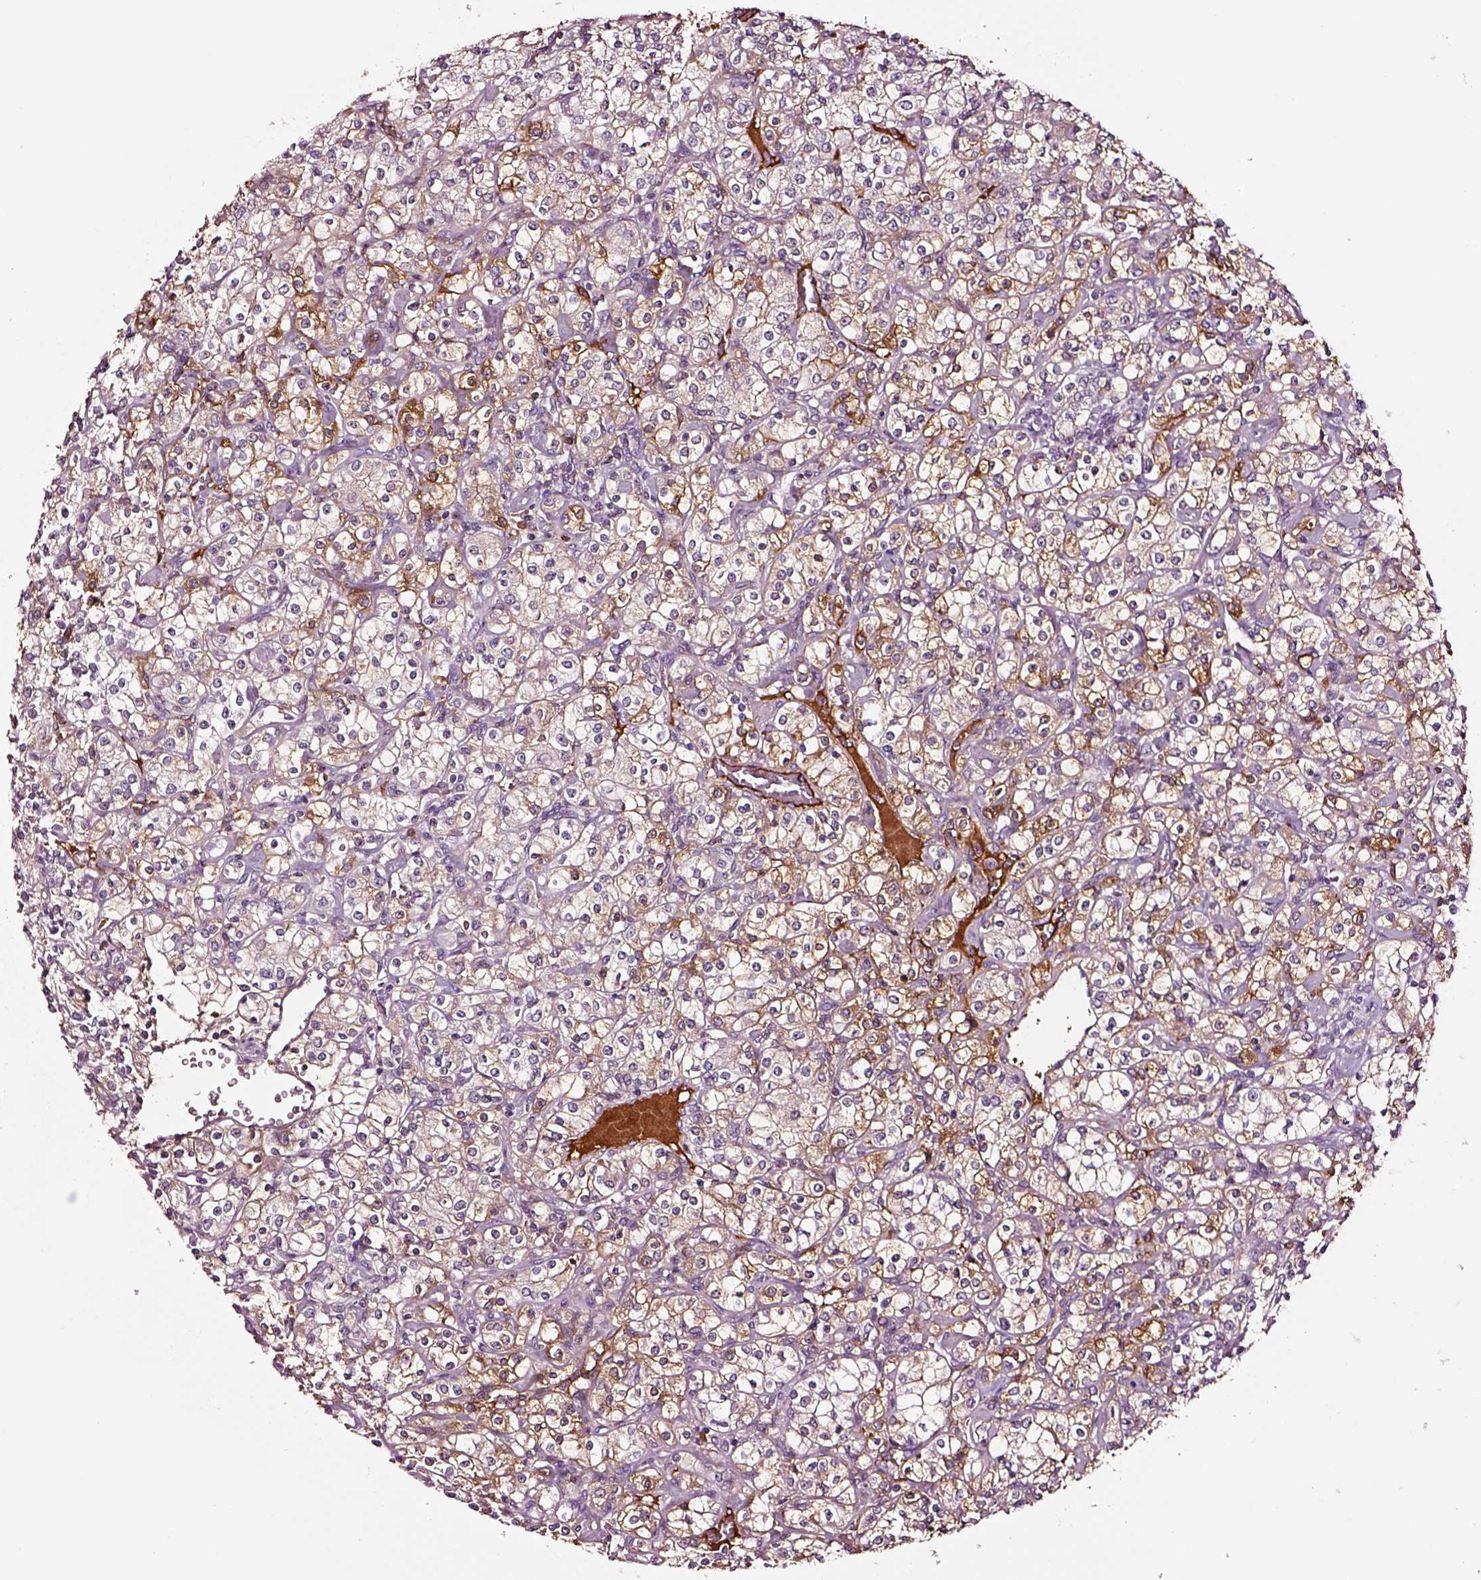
{"staining": {"intensity": "weak", "quantity": "25%-75%", "location": "cytoplasmic/membranous"}, "tissue": "renal cancer", "cell_type": "Tumor cells", "image_type": "cancer", "snomed": [{"axis": "morphology", "description": "Adenocarcinoma, NOS"}, {"axis": "topography", "description": "Kidney"}], "caption": "Immunohistochemical staining of renal cancer displays low levels of weak cytoplasmic/membranous staining in about 25%-75% of tumor cells.", "gene": "TF", "patient": {"sex": "male", "age": 77}}